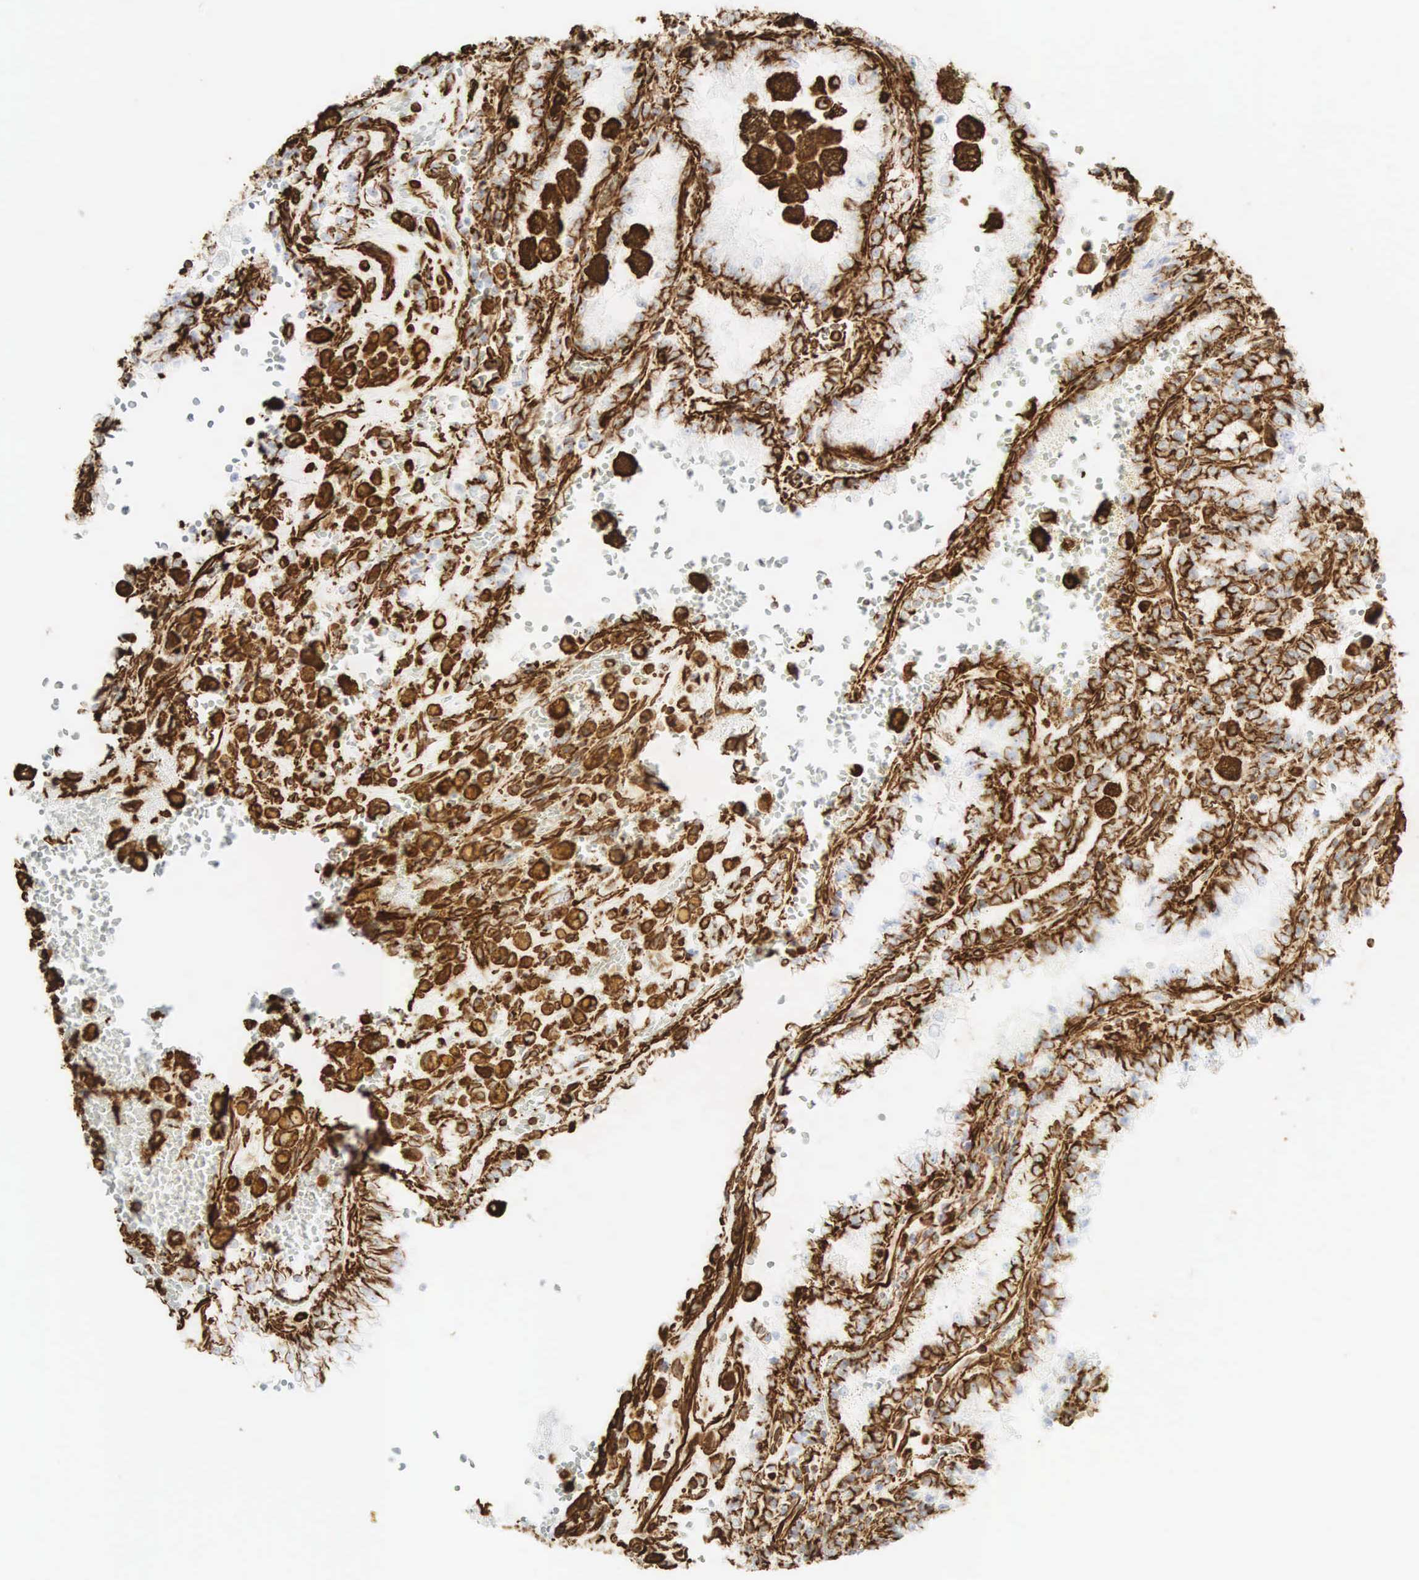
{"staining": {"intensity": "strong", "quantity": ">75%", "location": "cytoplasmic/membranous"}, "tissue": "renal cancer", "cell_type": "Tumor cells", "image_type": "cancer", "snomed": [{"axis": "morphology", "description": "Adenocarcinoma, NOS"}, {"axis": "topography", "description": "Kidney"}], "caption": "Renal cancer tissue displays strong cytoplasmic/membranous expression in approximately >75% of tumor cells", "gene": "VIM", "patient": {"sex": "female", "age": 56}}